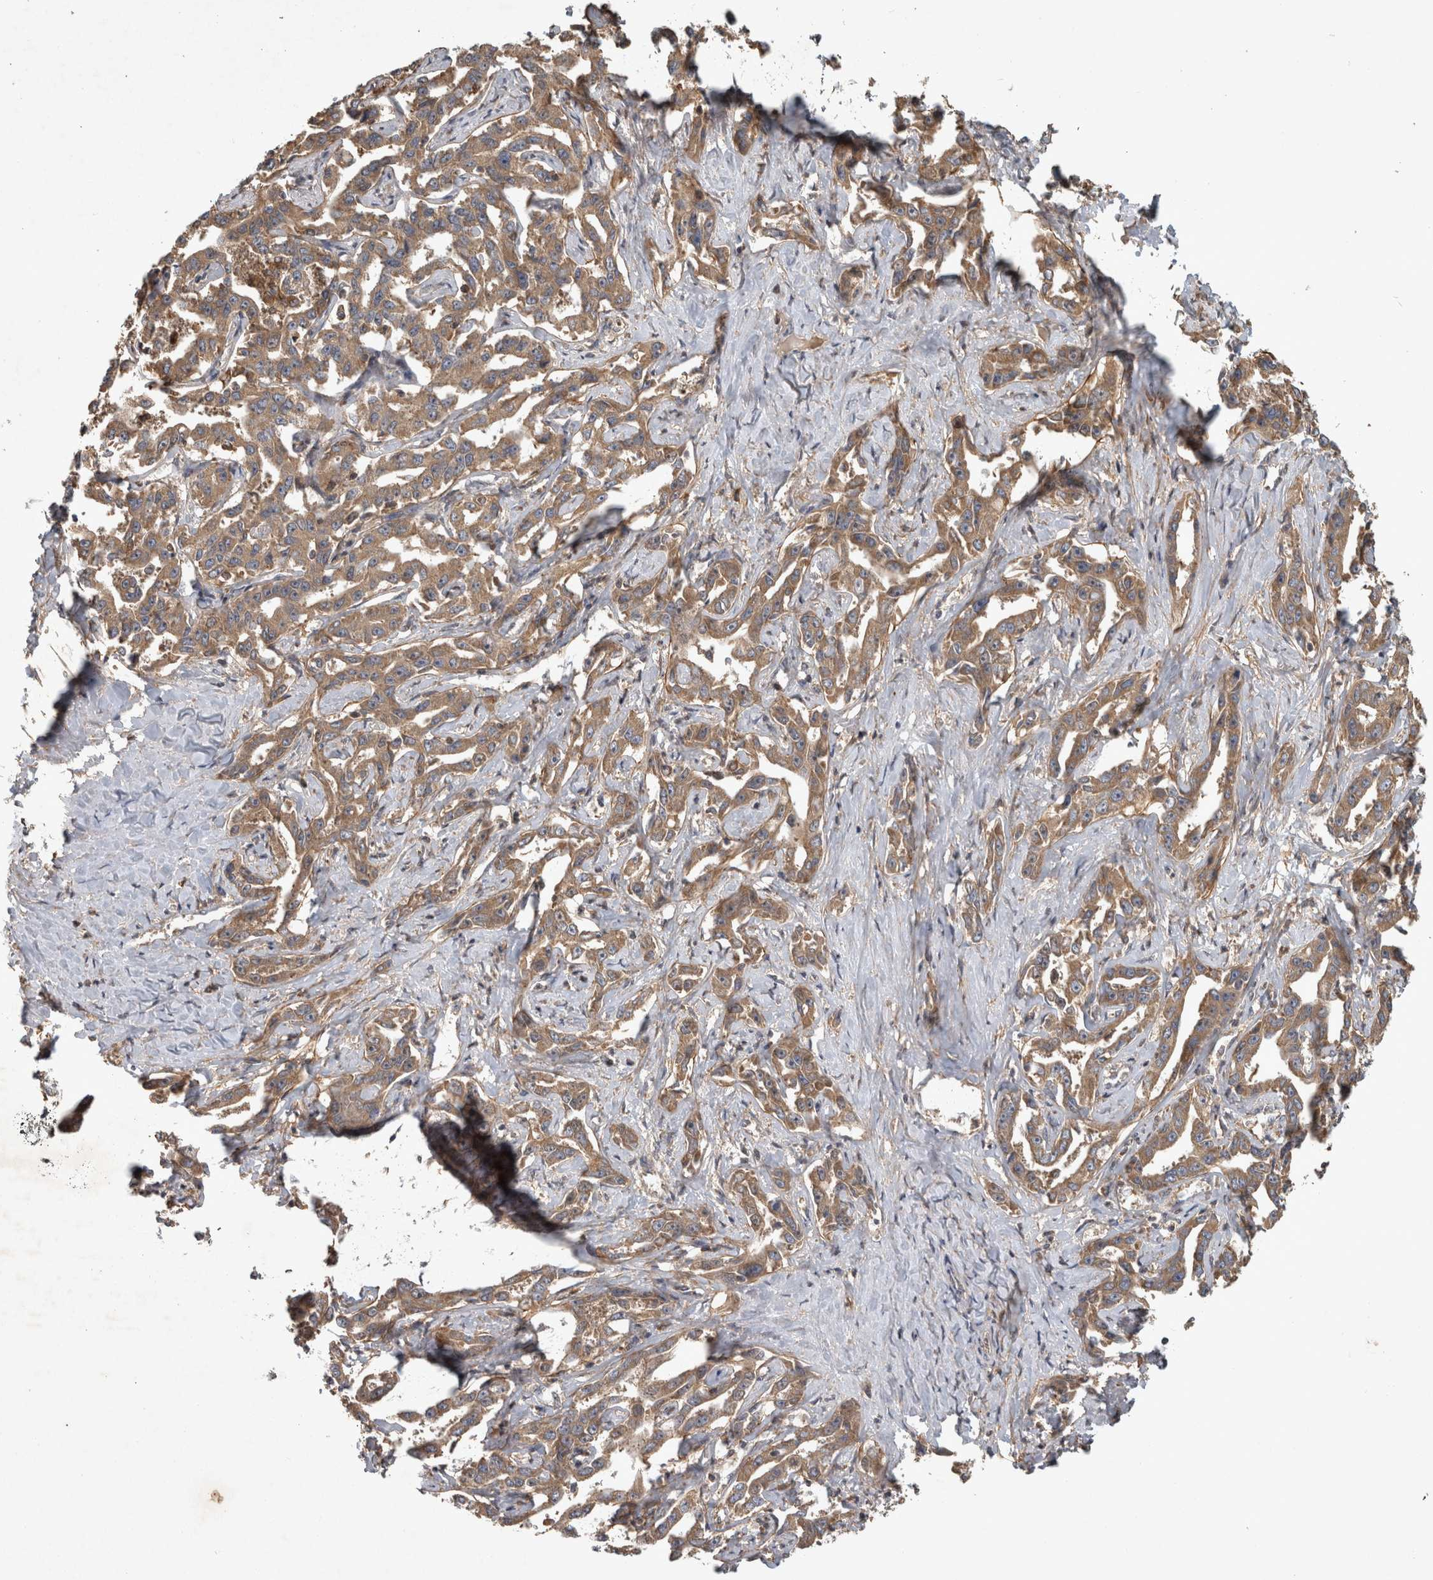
{"staining": {"intensity": "moderate", "quantity": ">75%", "location": "cytoplasmic/membranous"}, "tissue": "liver cancer", "cell_type": "Tumor cells", "image_type": "cancer", "snomed": [{"axis": "morphology", "description": "Cholangiocarcinoma"}, {"axis": "topography", "description": "Liver"}], "caption": "A histopathology image of human cholangiocarcinoma (liver) stained for a protein demonstrates moderate cytoplasmic/membranous brown staining in tumor cells. (Stains: DAB in brown, nuclei in blue, Microscopy: brightfield microscopy at high magnification).", "gene": "TRMT61B", "patient": {"sex": "male", "age": 59}}